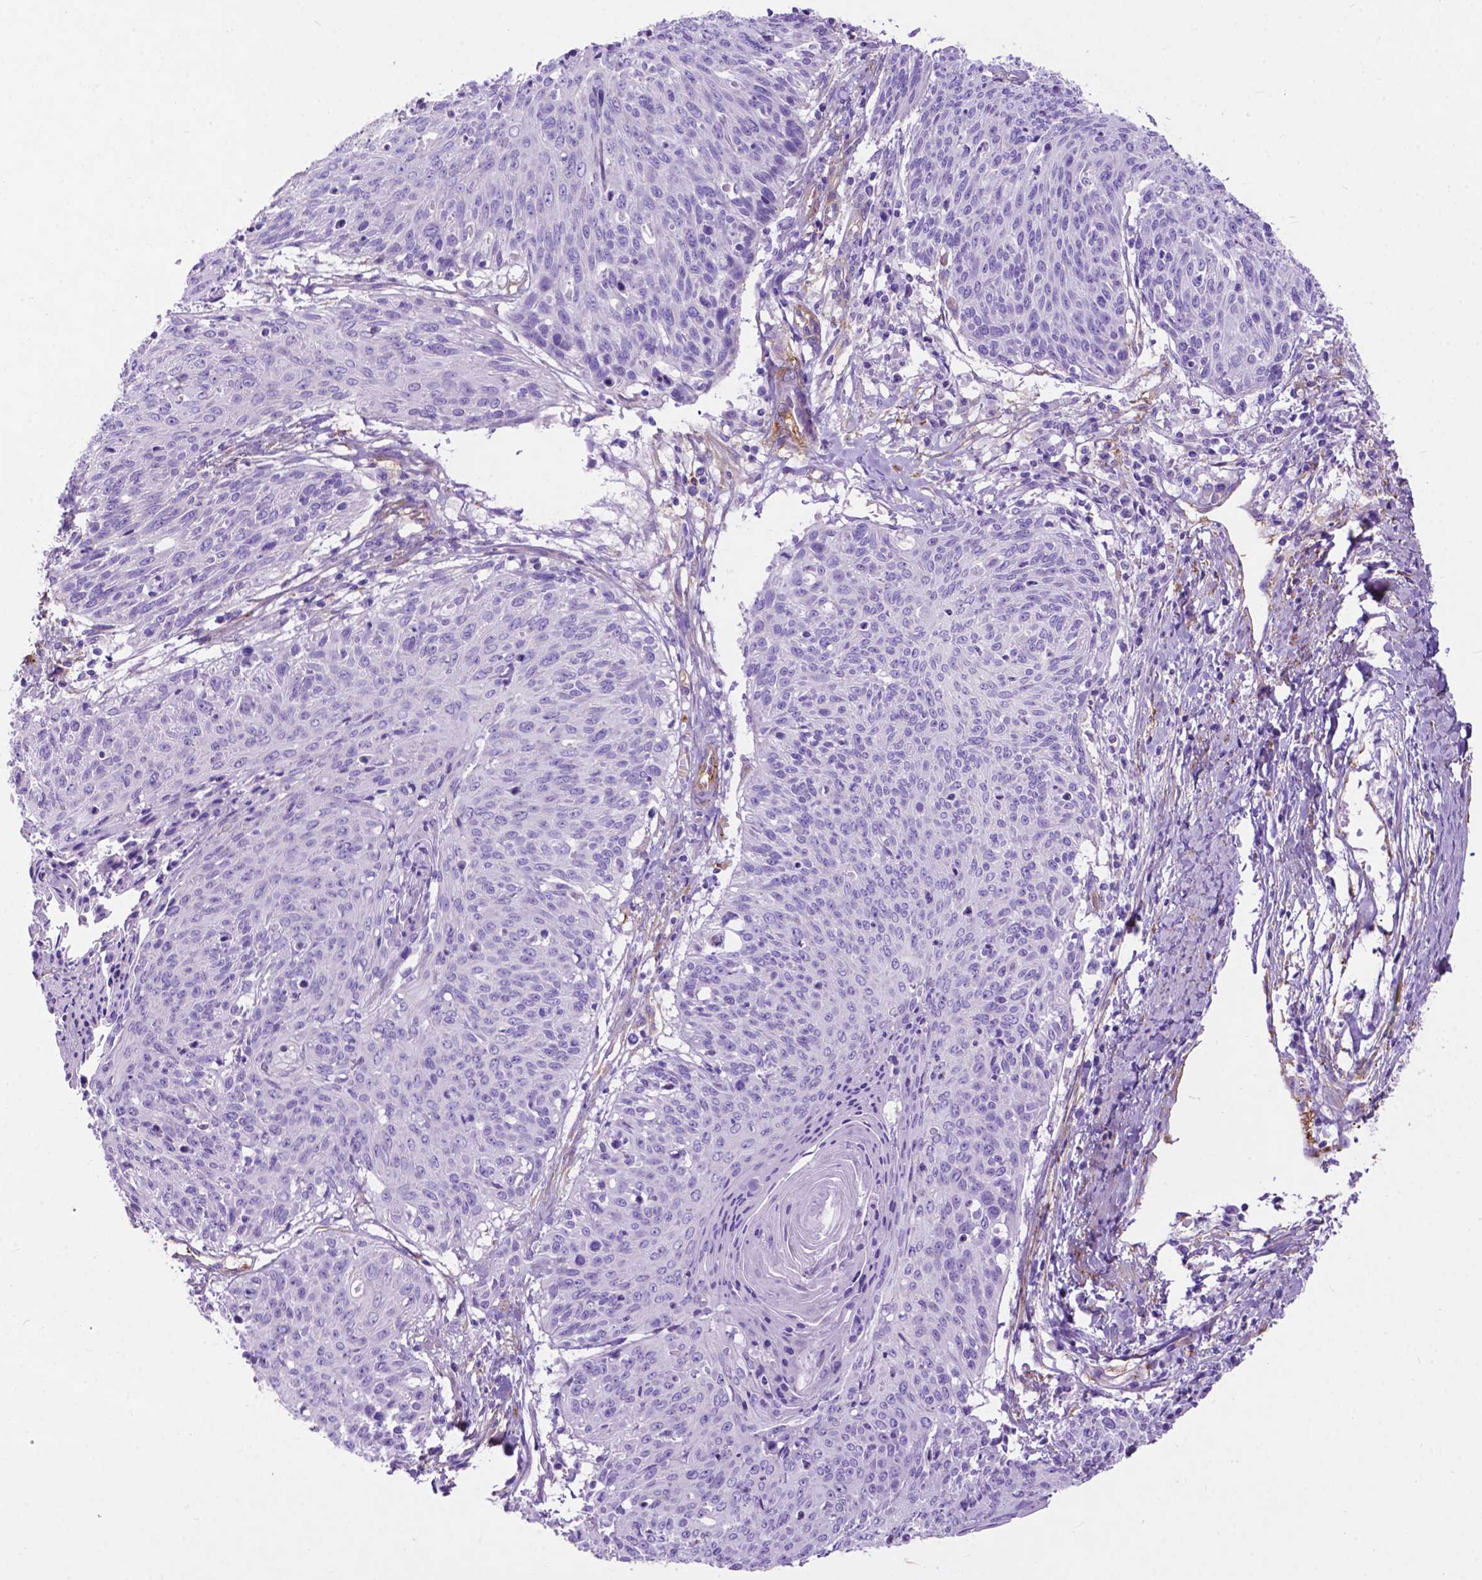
{"staining": {"intensity": "negative", "quantity": "none", "location": "none"}, "tissue": "cervical cancer", "cell_type": "Tumor cells", "image_type": "cancer", "snomed": [{"axis": "morphology", "description": "Squamous cell carcinoma, NOS"}, {"axis": "topography", "description": "Cervix"}], "caption": "Immunohistochemistry (IHC) photomicrograph of cervical squamous cell carcinoma stained for a protein (brown), which shows no staining in tumor cells. Nuclei are stained in blue.", "gene": "PCDHA12", "patient": {"sex": "female", "age": 45}}